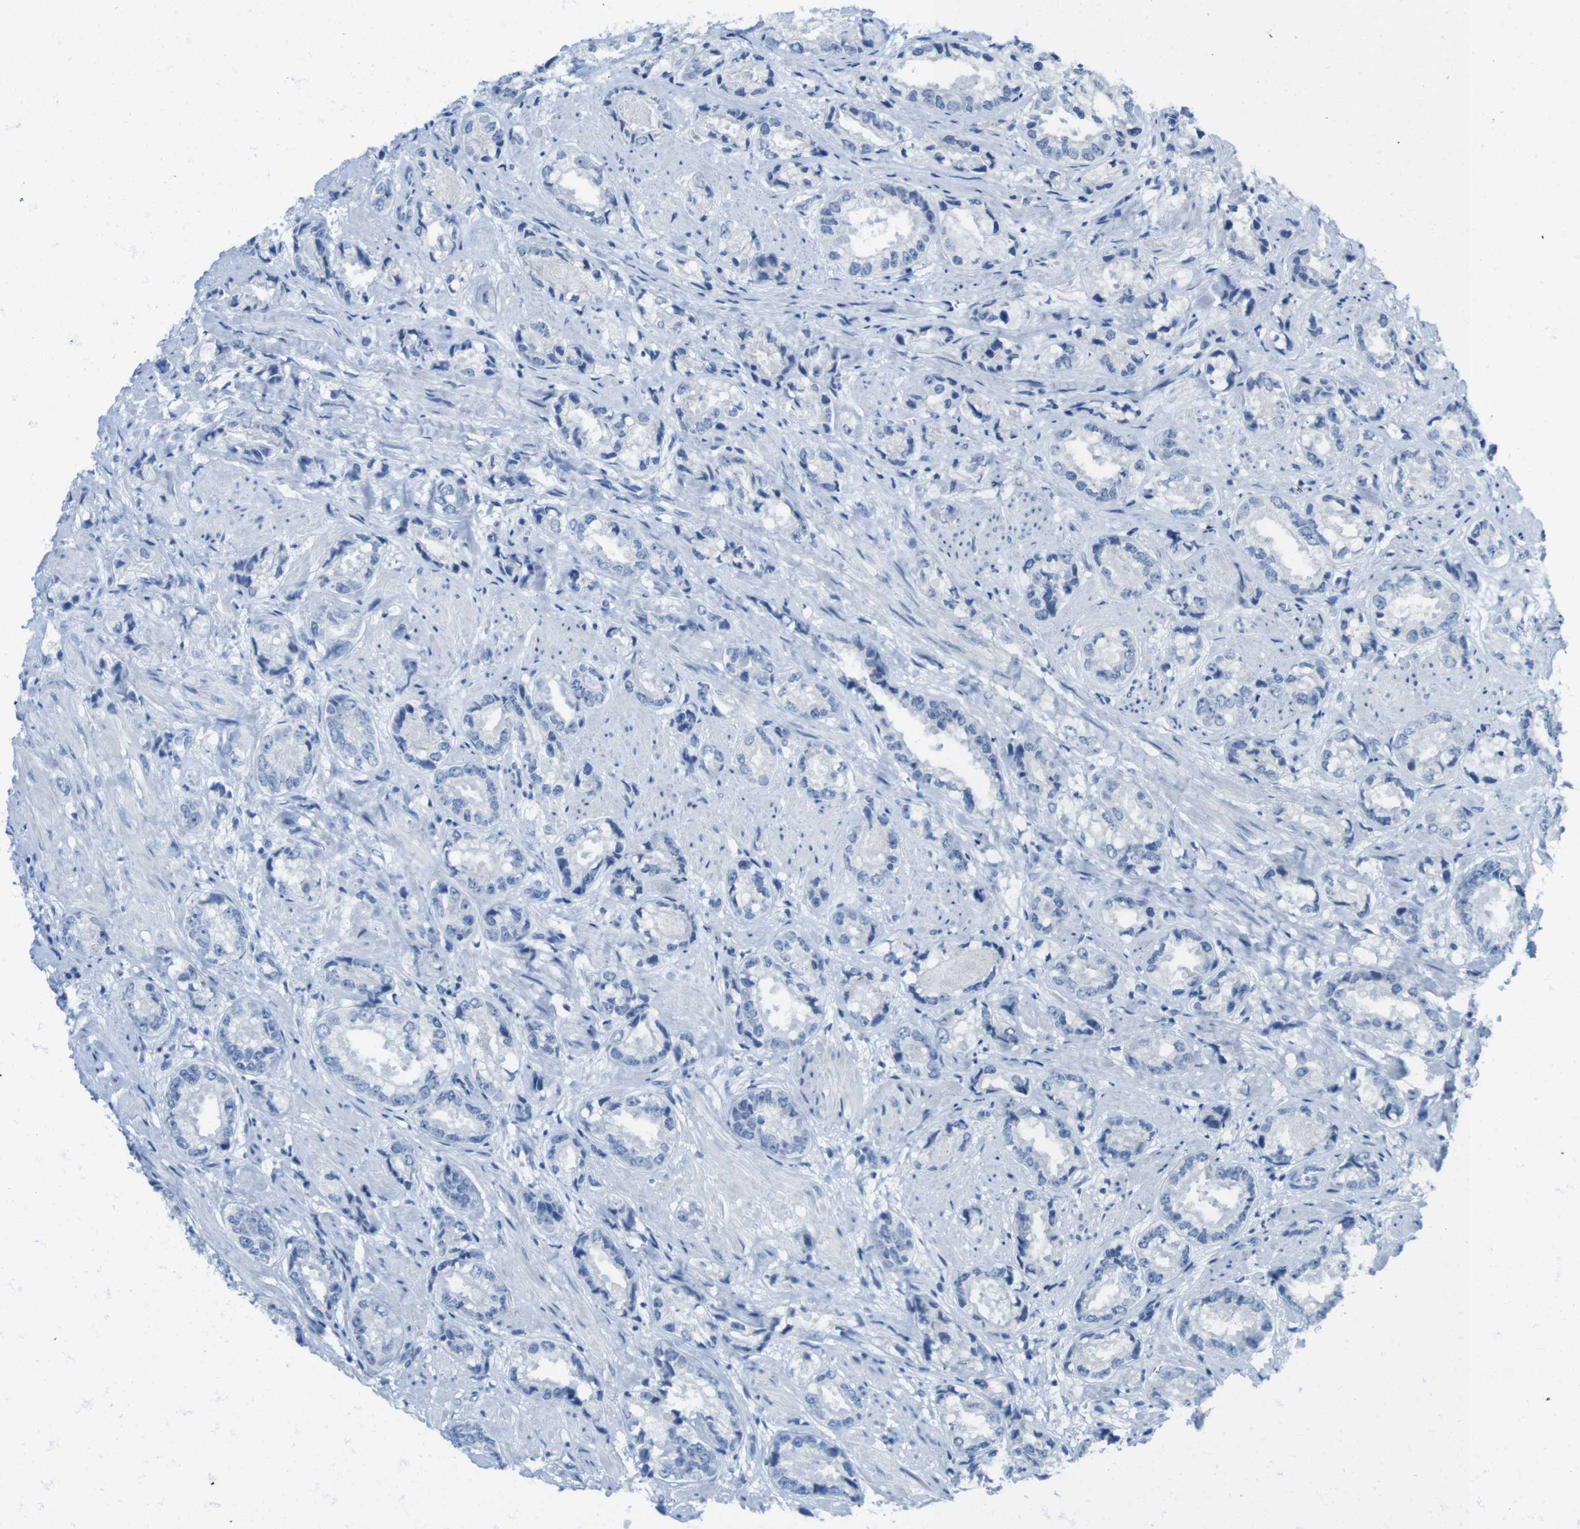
{"staining": {"intensity": "negative", "quantity": "none", "location": "none"}, "tissue": "prostate cancer", "cell_type": "Tumor cells", "image_type": "cancer", "snomed": [{"axis": "morphology", "description": "Adenocarcinoma, High grade"}, {"axis": "topography", "description": "Prostate"}], "caption": "IHC of adenocarcinoma (high-grade) (prostate) shows no staining in tumor cells.", "gene": "OPN1SW", "patient": {"sex": "male", "age": 61}}